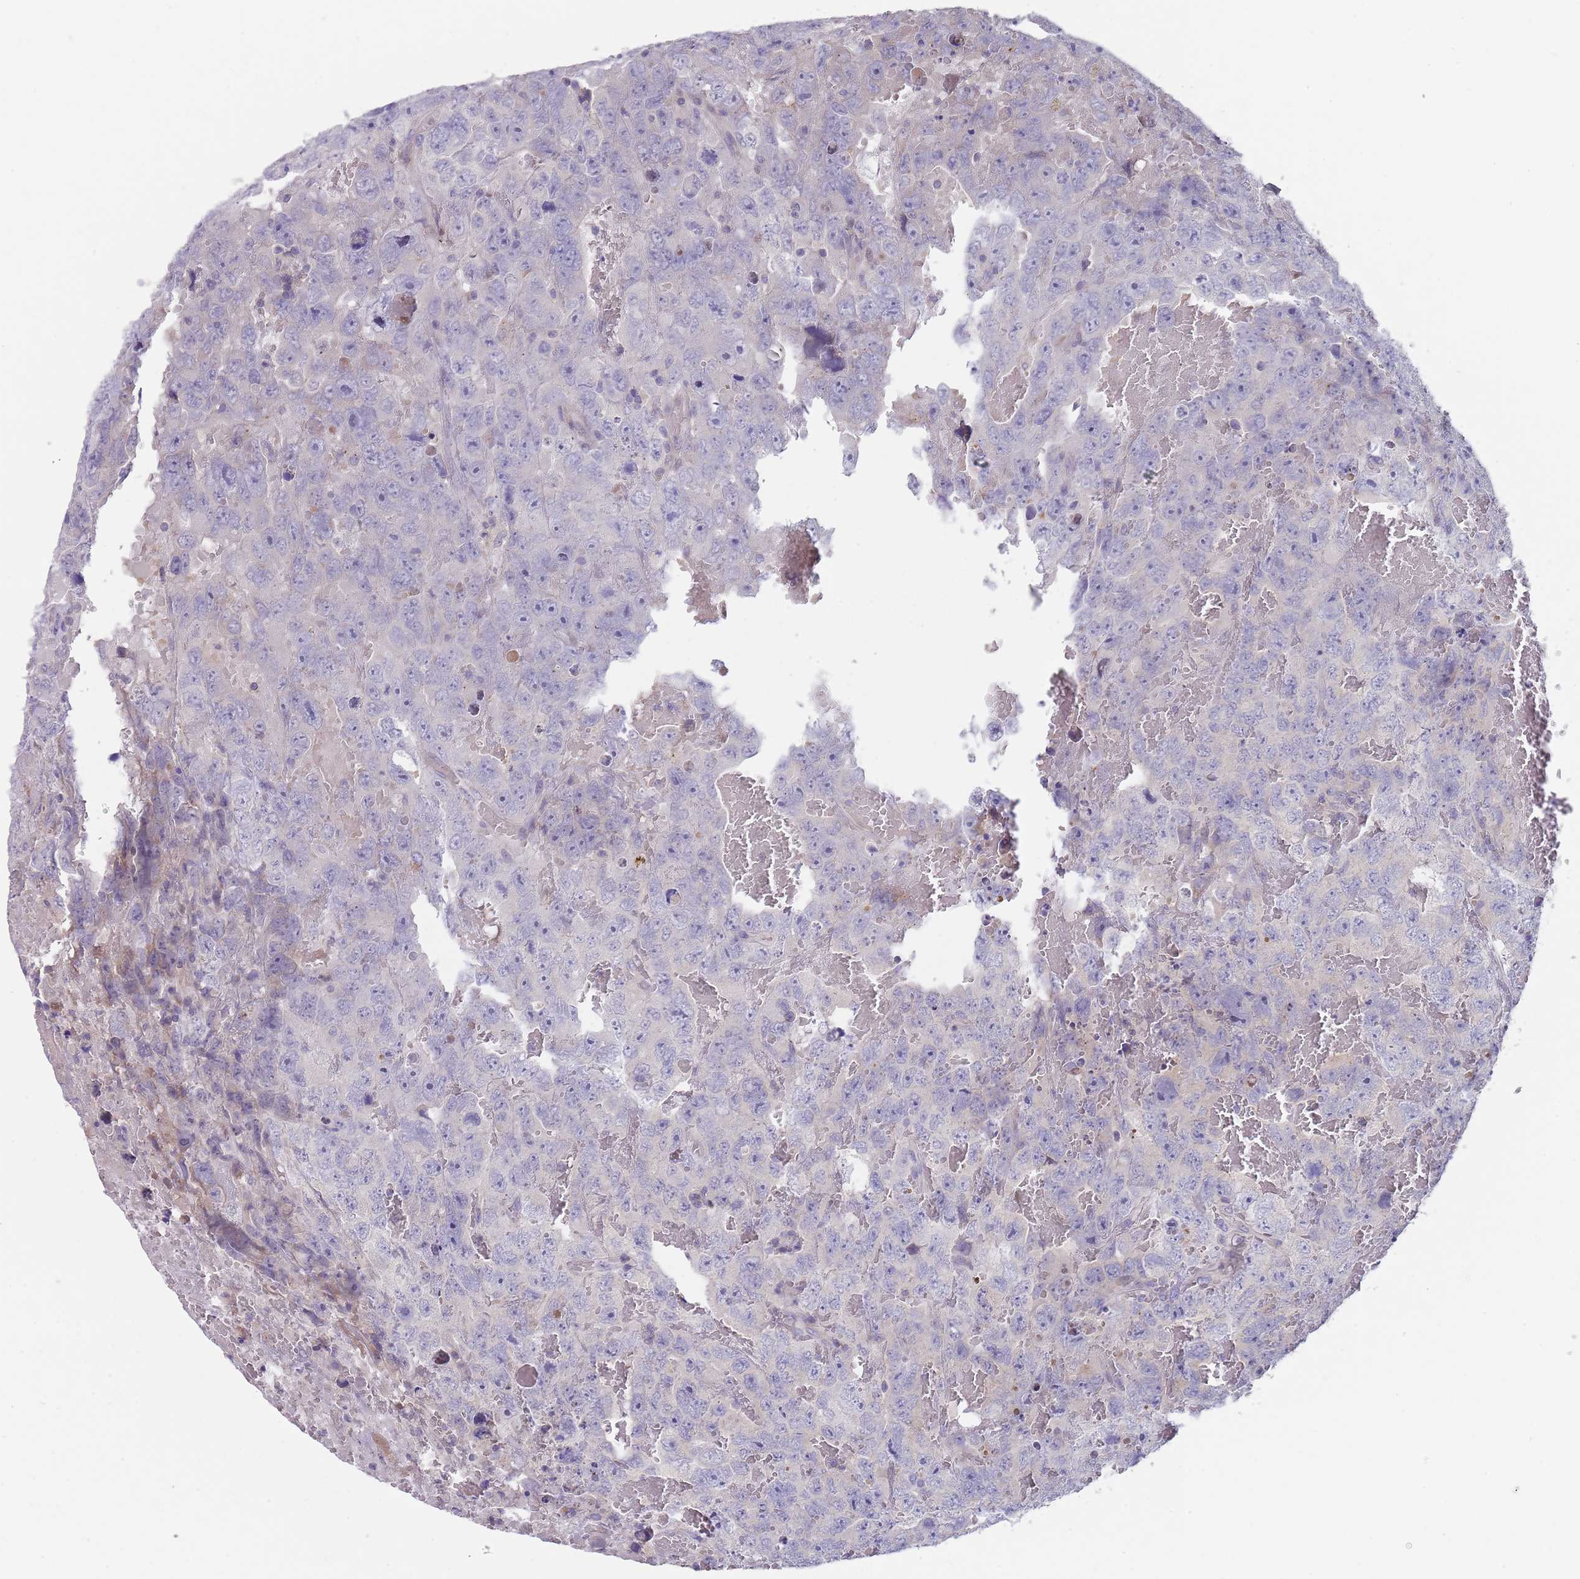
{"staining": {"intensity": "negative", "quantity": "none", "location": "none"}, "tissue": "testis cancer", "cell_type": "Tumor cells", "image_type": "cancer", "snomed": [{"axis": "morphology", "description": "Carcinoma, Embryonal, NOS"}, {"axis": "topography", "description": "Testis"}], "caption": "DAB immunohistochemical staining of testis cancer exhibits no significant staining in tumor cells.", "gene": "PRAC1", "patient": {"sex": "male", "age": 45}}